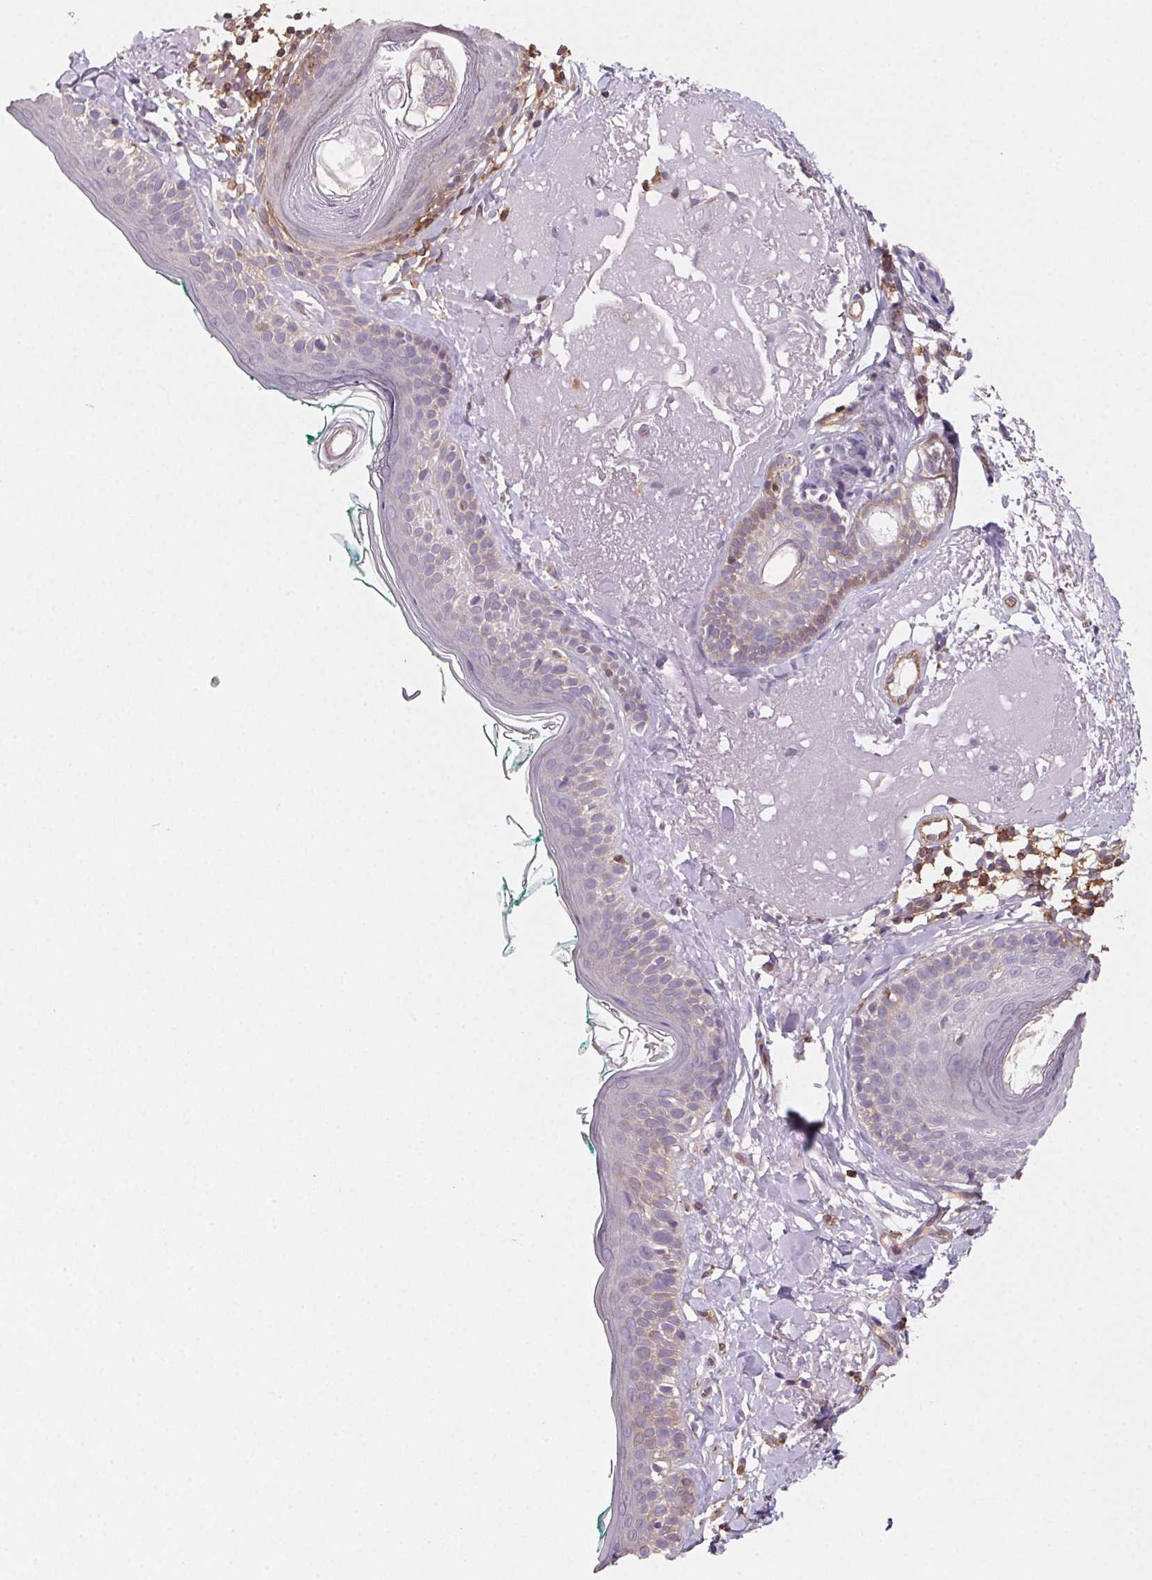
{"staining": {"intensity": "moderate", "quantity": "25%-75%", "location": "cytoplasmic/membranous"}, "tissue": "skin", "cell_type": "Fibroblasts", "image_type": "normal", "snomed": [{"axis": "morphology", "description": "Normal tissue, NOS"}, {"axis": "topography", "description": "Skin"}], "caption": "This photomicrograph displays IHC staining of normal skin, with medium moderate cytoplasmic/membranous staining in about 25%-75% of fibroblasts.", "gene": "GBP1", "patient": {"sex": "male", "age": 73}}